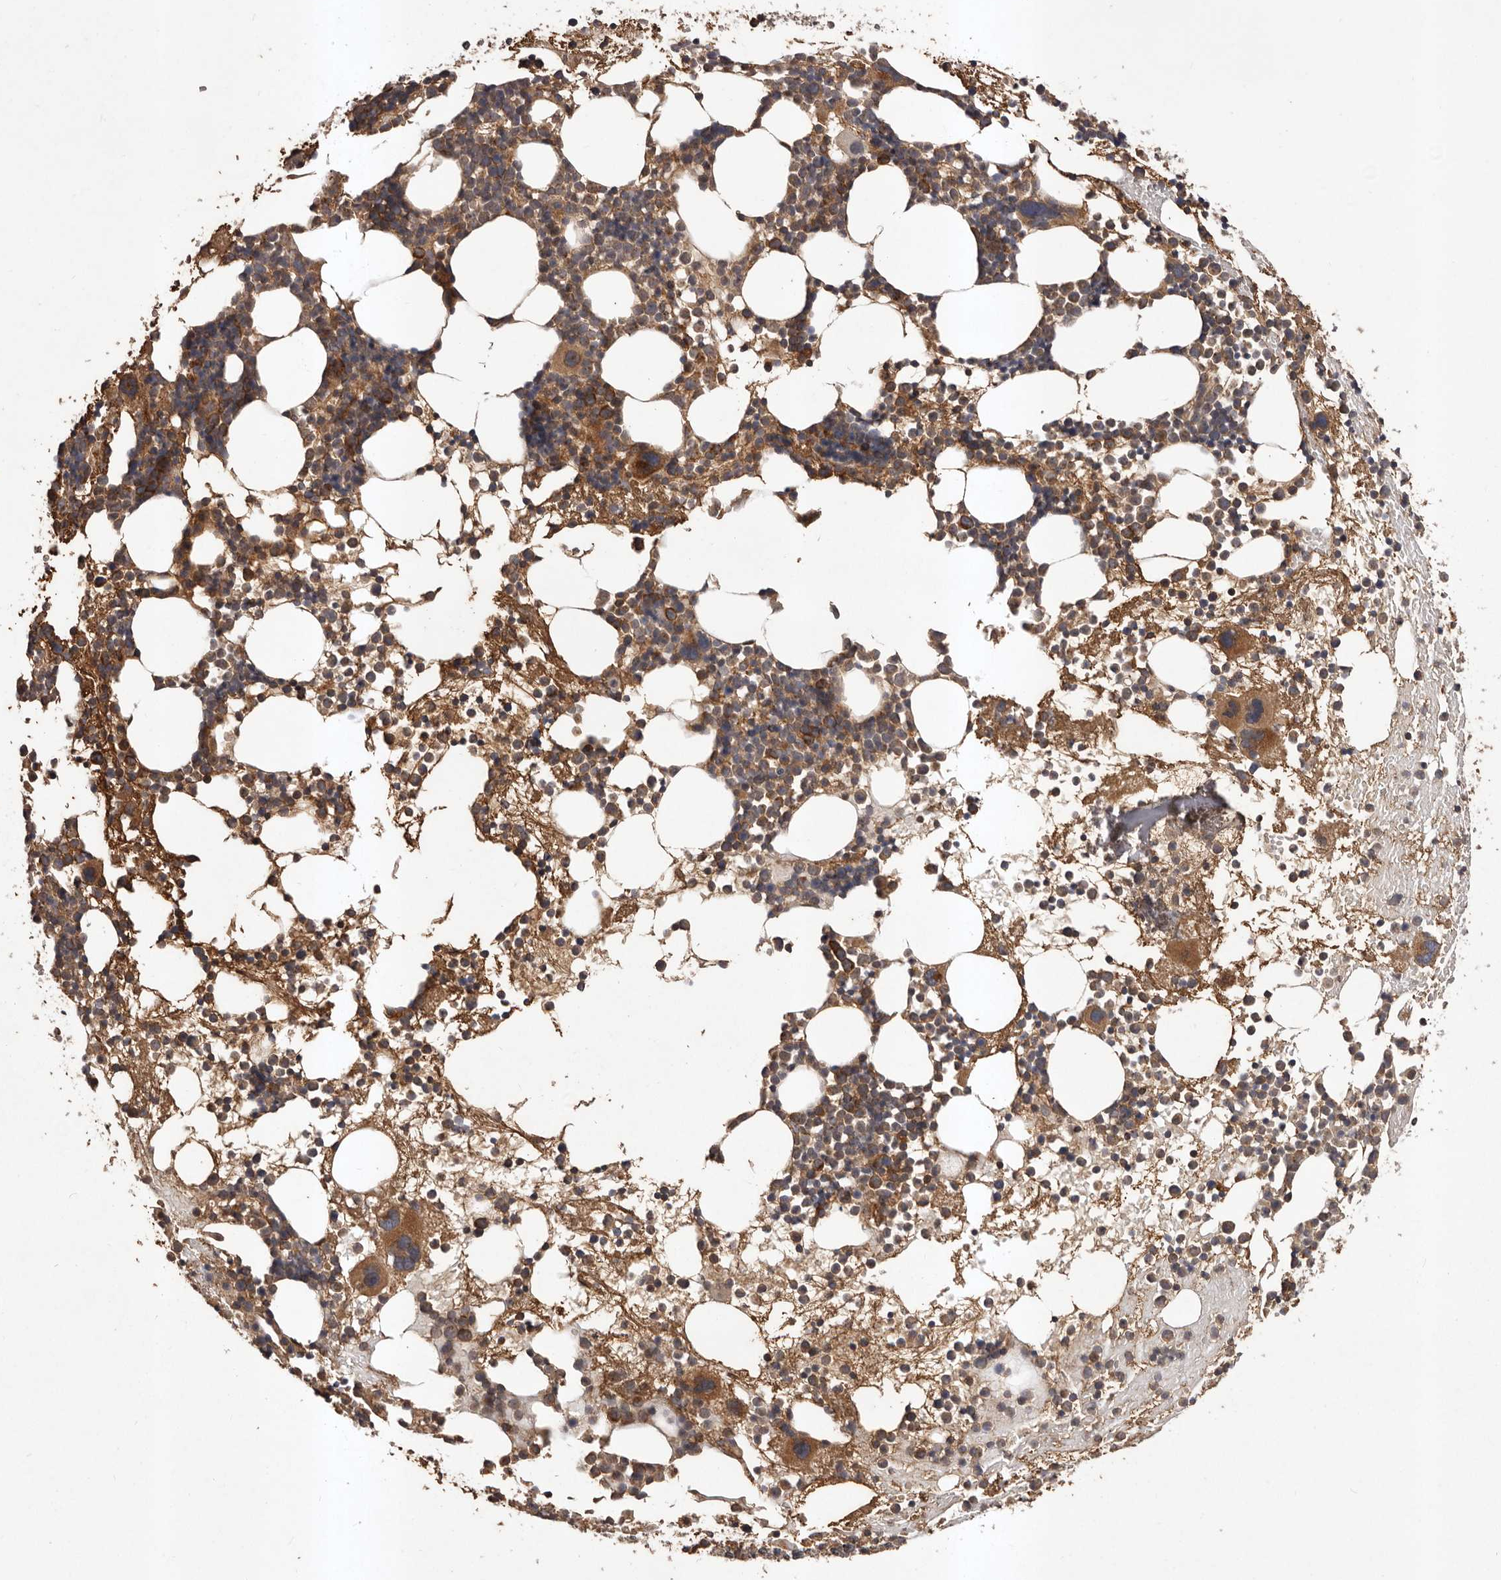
{"staining": {"intensity": "moderate", "quantity": ">75%", "location": "cytoplasmic/membranous"}, "tissue": "bone marrow", "cell_type": "Hematopoietic cells", "image_type": "normal", "snomed": [{"axis": "morphology", "description": "Normal tissue, NOS"}, {"axis": "topography", "description": "Bone marrow"}], "caption": "A brown stain labels moderate cytoplasmic/membranous positivity of a protein in hematopoietic cells of normal human bone marrow. (IHC, brightfield microscopy, high magnification).", "gene": "SLC22A3", "patient": {"sex": "female", "age": 57}}